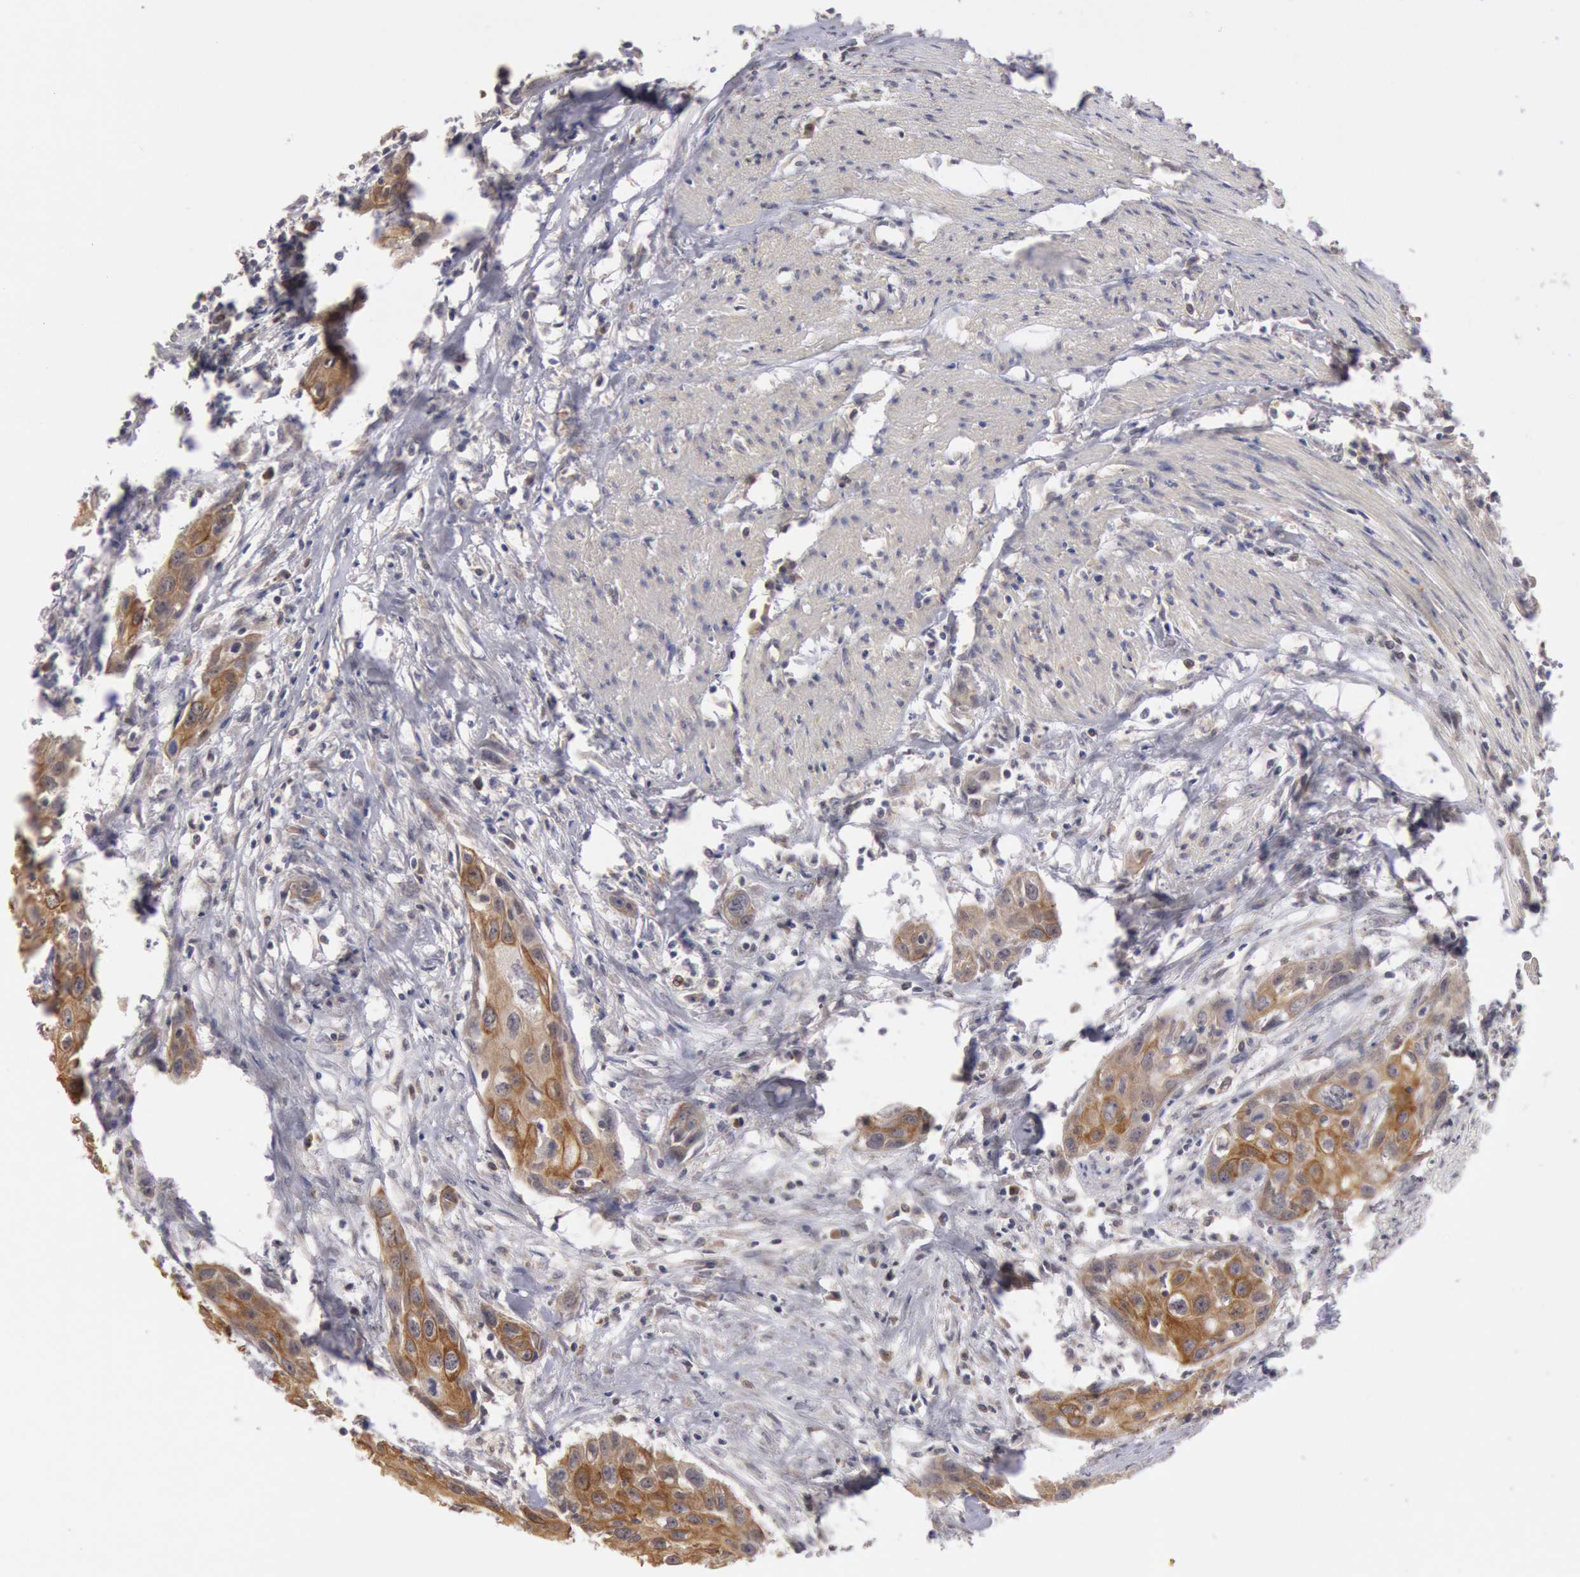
{"staining": {"intensity": "strong", "quantity": ">75%", "location": "cytoplasmic/membranous"}, "tissue": "urothelial cancer", "cell_type": "Tumor cells", "image_type": "cancer", "snomed": [{"axis": "morphology", "description": "Urothelial carcinoma, High grade"}, {"axis": "topography", "description": "Urinary bladder"}], "caption": "Urothelial cancer stained with DAB immunohistochemistry (IHC) demonstrates high levels of strong cytoplasmic/membranous positivity in about >75% of tumor cells.", "gene": "PLA2G6", "patient": {"sex": "male", "age": 54}}